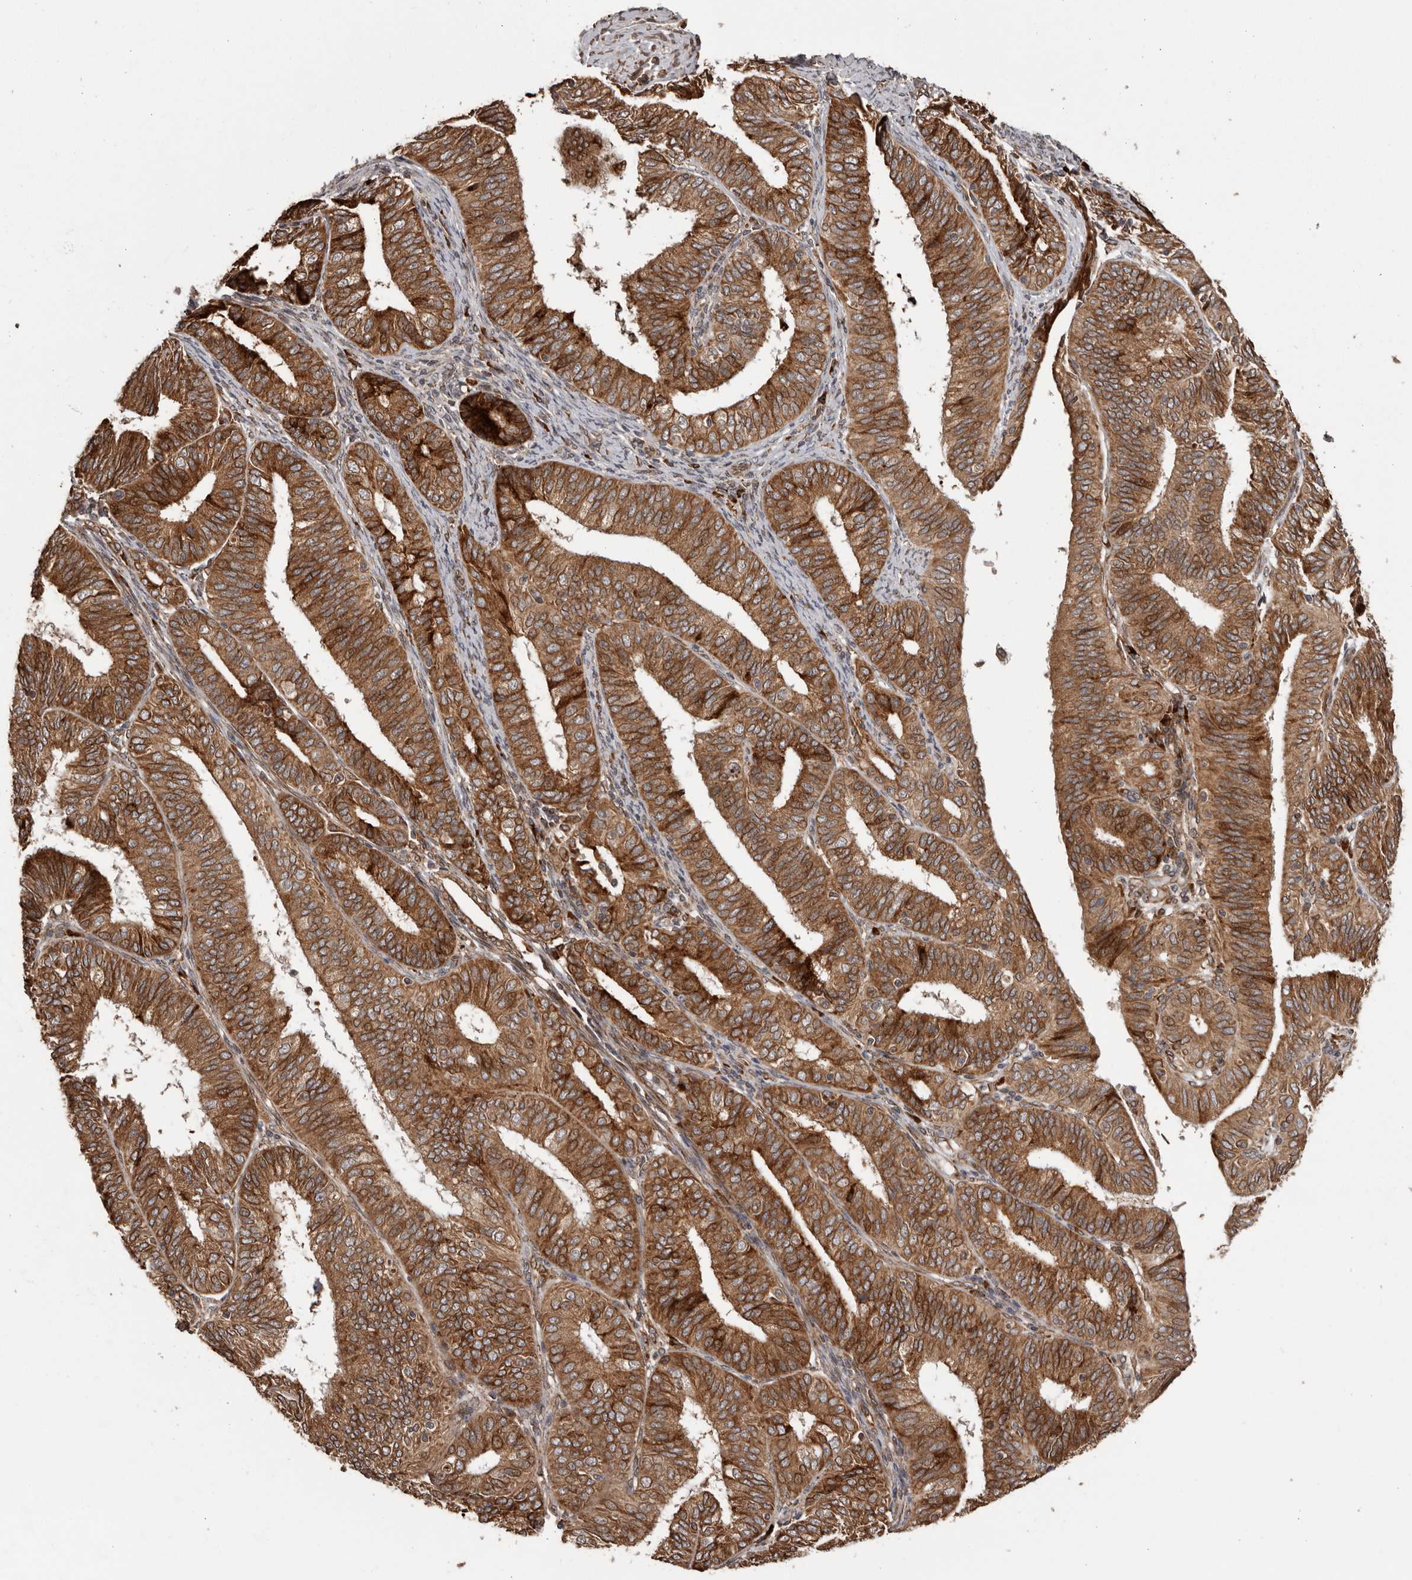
{"staining": {"intensity": "strong", "quantity": ">75%", "location": "cytoplasmic/membranous"}, "tissue": "endometrial cancer", "cell_type": "Tumor cells", "image_type": "cancer", "snomed": [{"axis": "morphology", "description": "Adenocarcinoma, NOS"}, {"axis": "topography", "description": "Endometrium"}], "caption": "A micrograph of human adenocarcinoma (endometrial) stained for a protein demonstrates strong cytoplasmic/membranous brown staining in tumor cells. (brown staining indicates protein expression, while blue staining denotes nuclei).", "gene": "NUP43", "patient": {"sex": "female", "age": 51}}